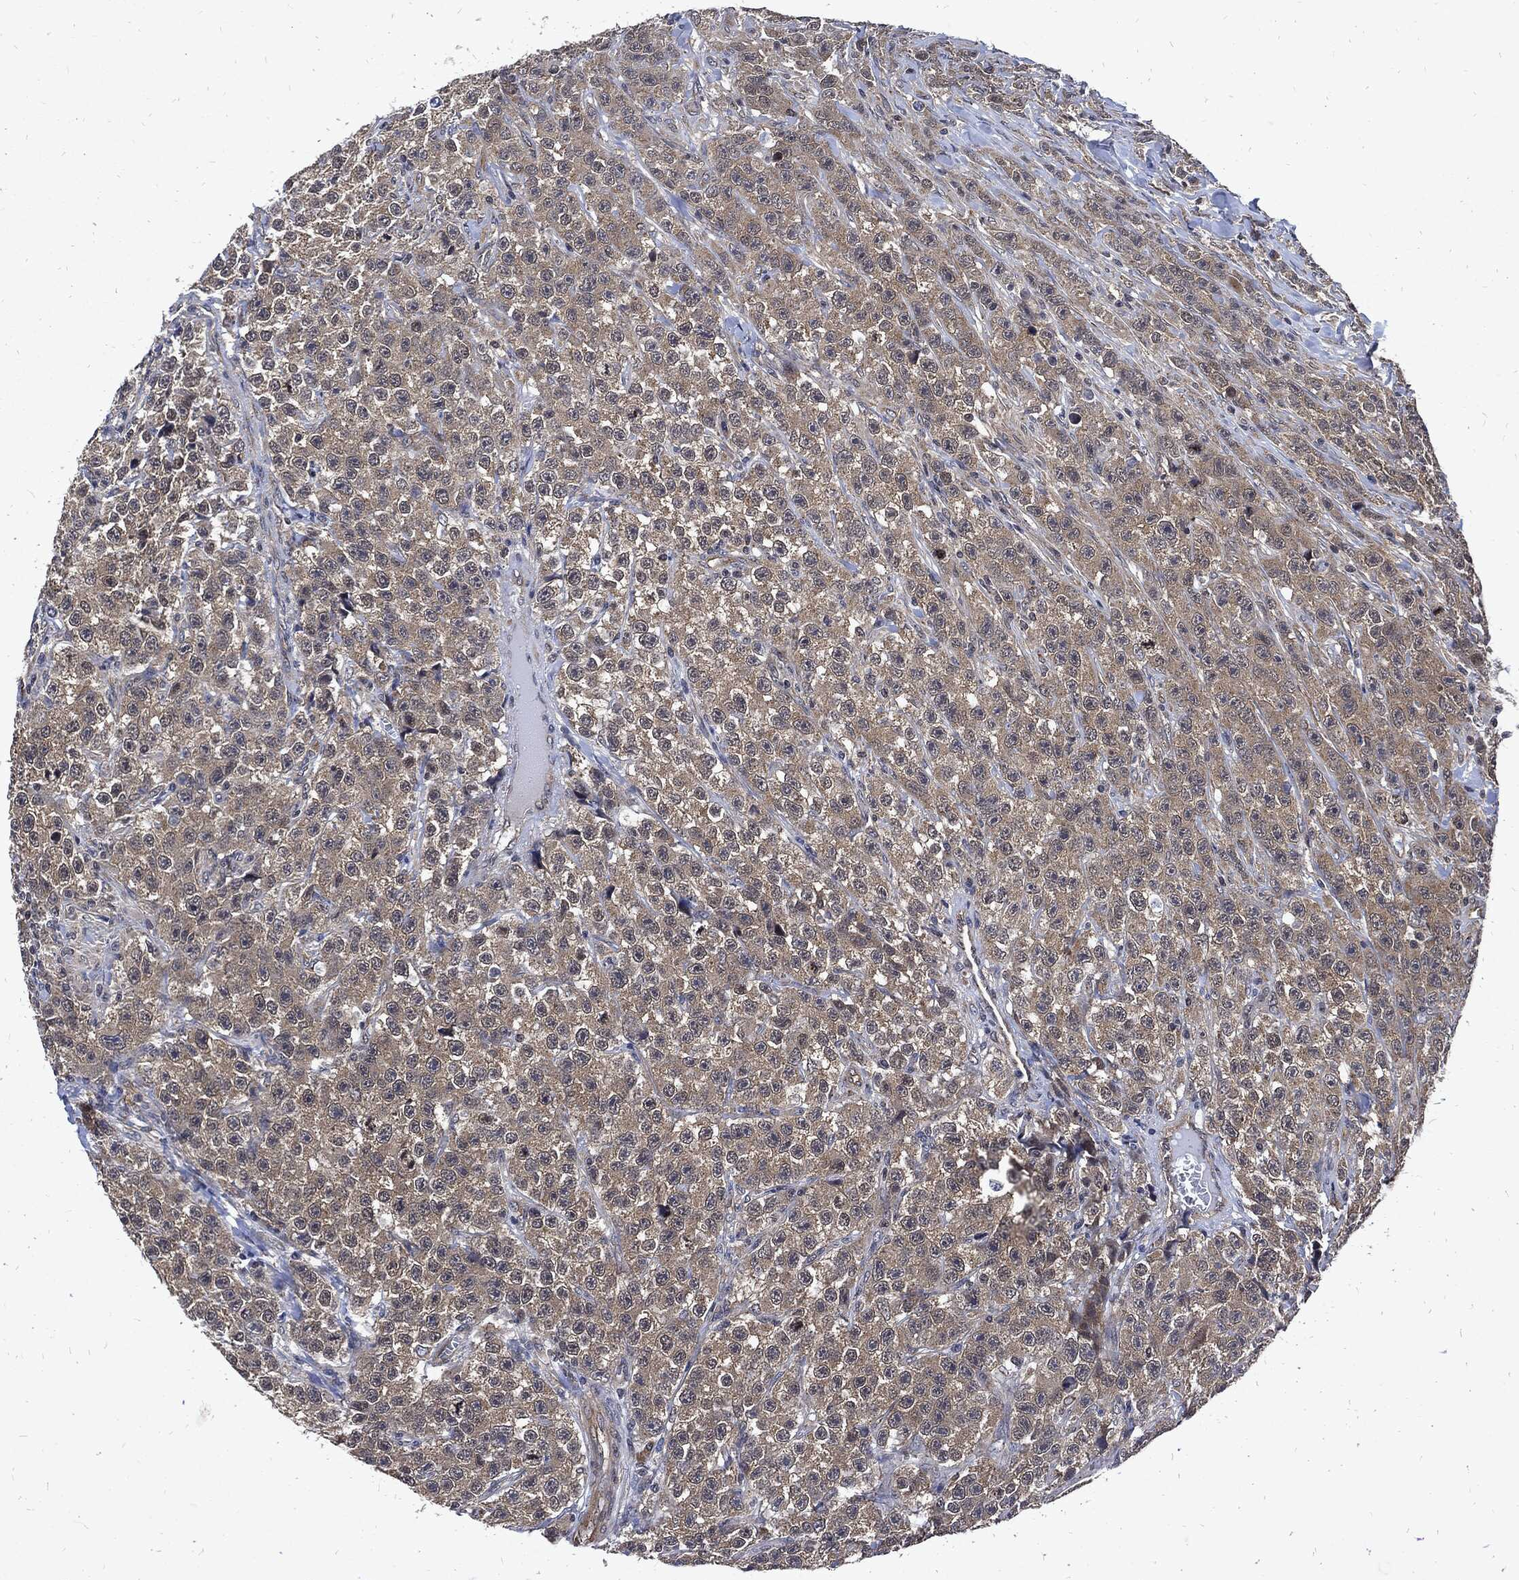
{"staining": {"intensity": "negative", "quantity": "none", "location": "none"}, "tissue": "testis cancer", "cell_type": "Tumor cells", "image_type": "cancer", "snomed": [{"axis": "morphology", "description": "Seminoma, NOS"}, {"axis": "topography", "description": "Testis"}], "caption": "DAB (3,3'-diaminobenzidine) immunohistochemical staining of testis cancer (seminoma) reveals no significant staining in tumor cells. (Immunohistochemistry (ihc), brightfield microscopy, high magnification).", "gene": "DCTN1", "patient": {"sex": "male", "age": 59}}